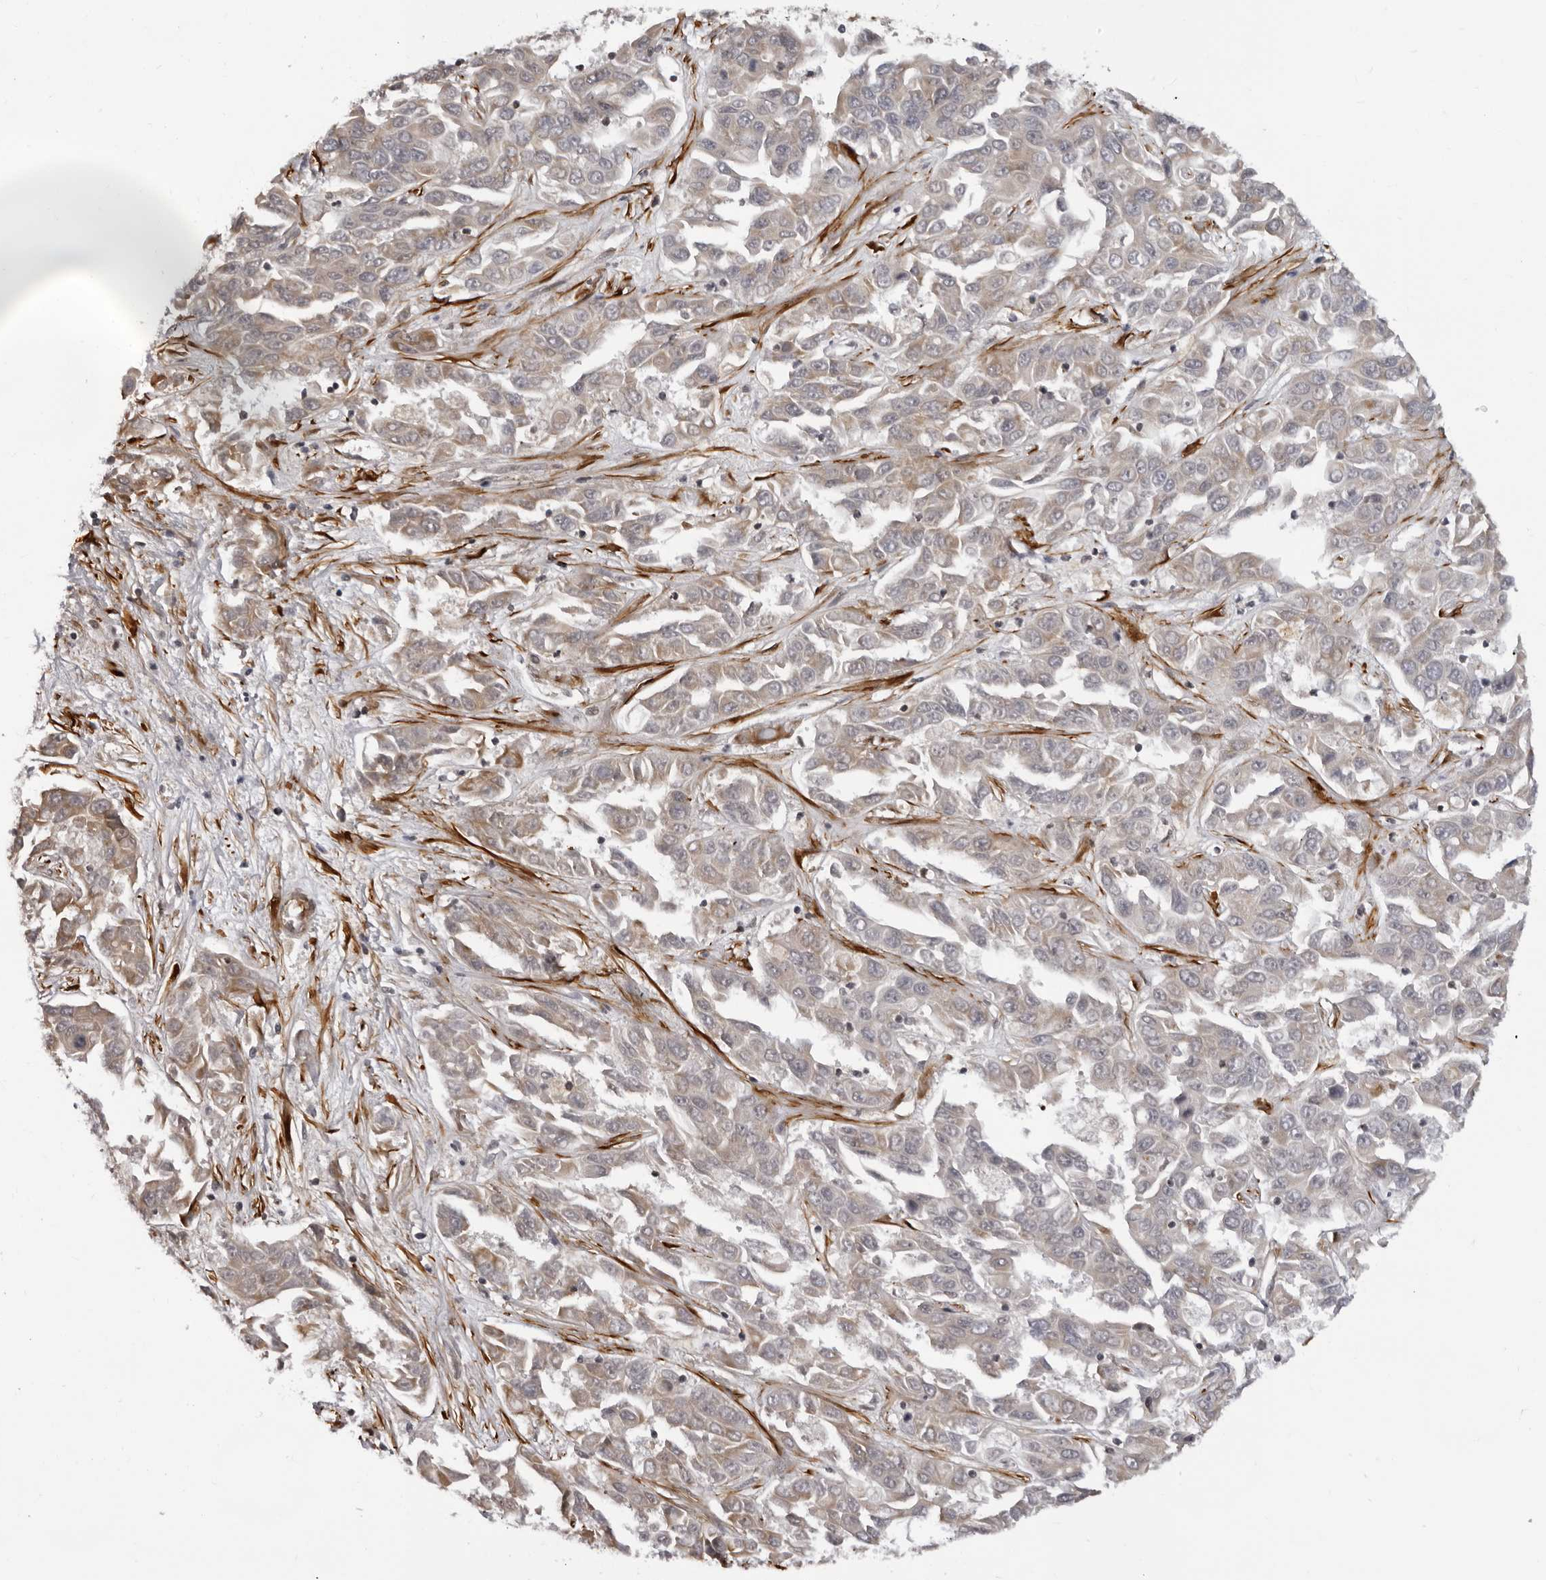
{"staining": {"intensity": "weak", "quantity": ">75%", "location": "cytoplasmic/membranous"}, "tissue": "liver cancer", "cell_type": "Tumor cells", "image_type": "cancer", "snomed": [{"axis": "morphology", "description": "Cholangiocarcinoma"}, {"axis": "topography", "description": "Liver"}], "caption": "Brown immunohistochemical staining in human liver cancer exhibits weak cytoplasmic/membranous positivity in approximately >75% of tumor cells. The protein is stained brown, and the nuclei are stained in blue (DAB (3,3'-diaminobenzidine) IHC with brightfield microscopy, high magnification).", "gene": "SRGAP2", "patient": {"sex": "female", "age": 52}}